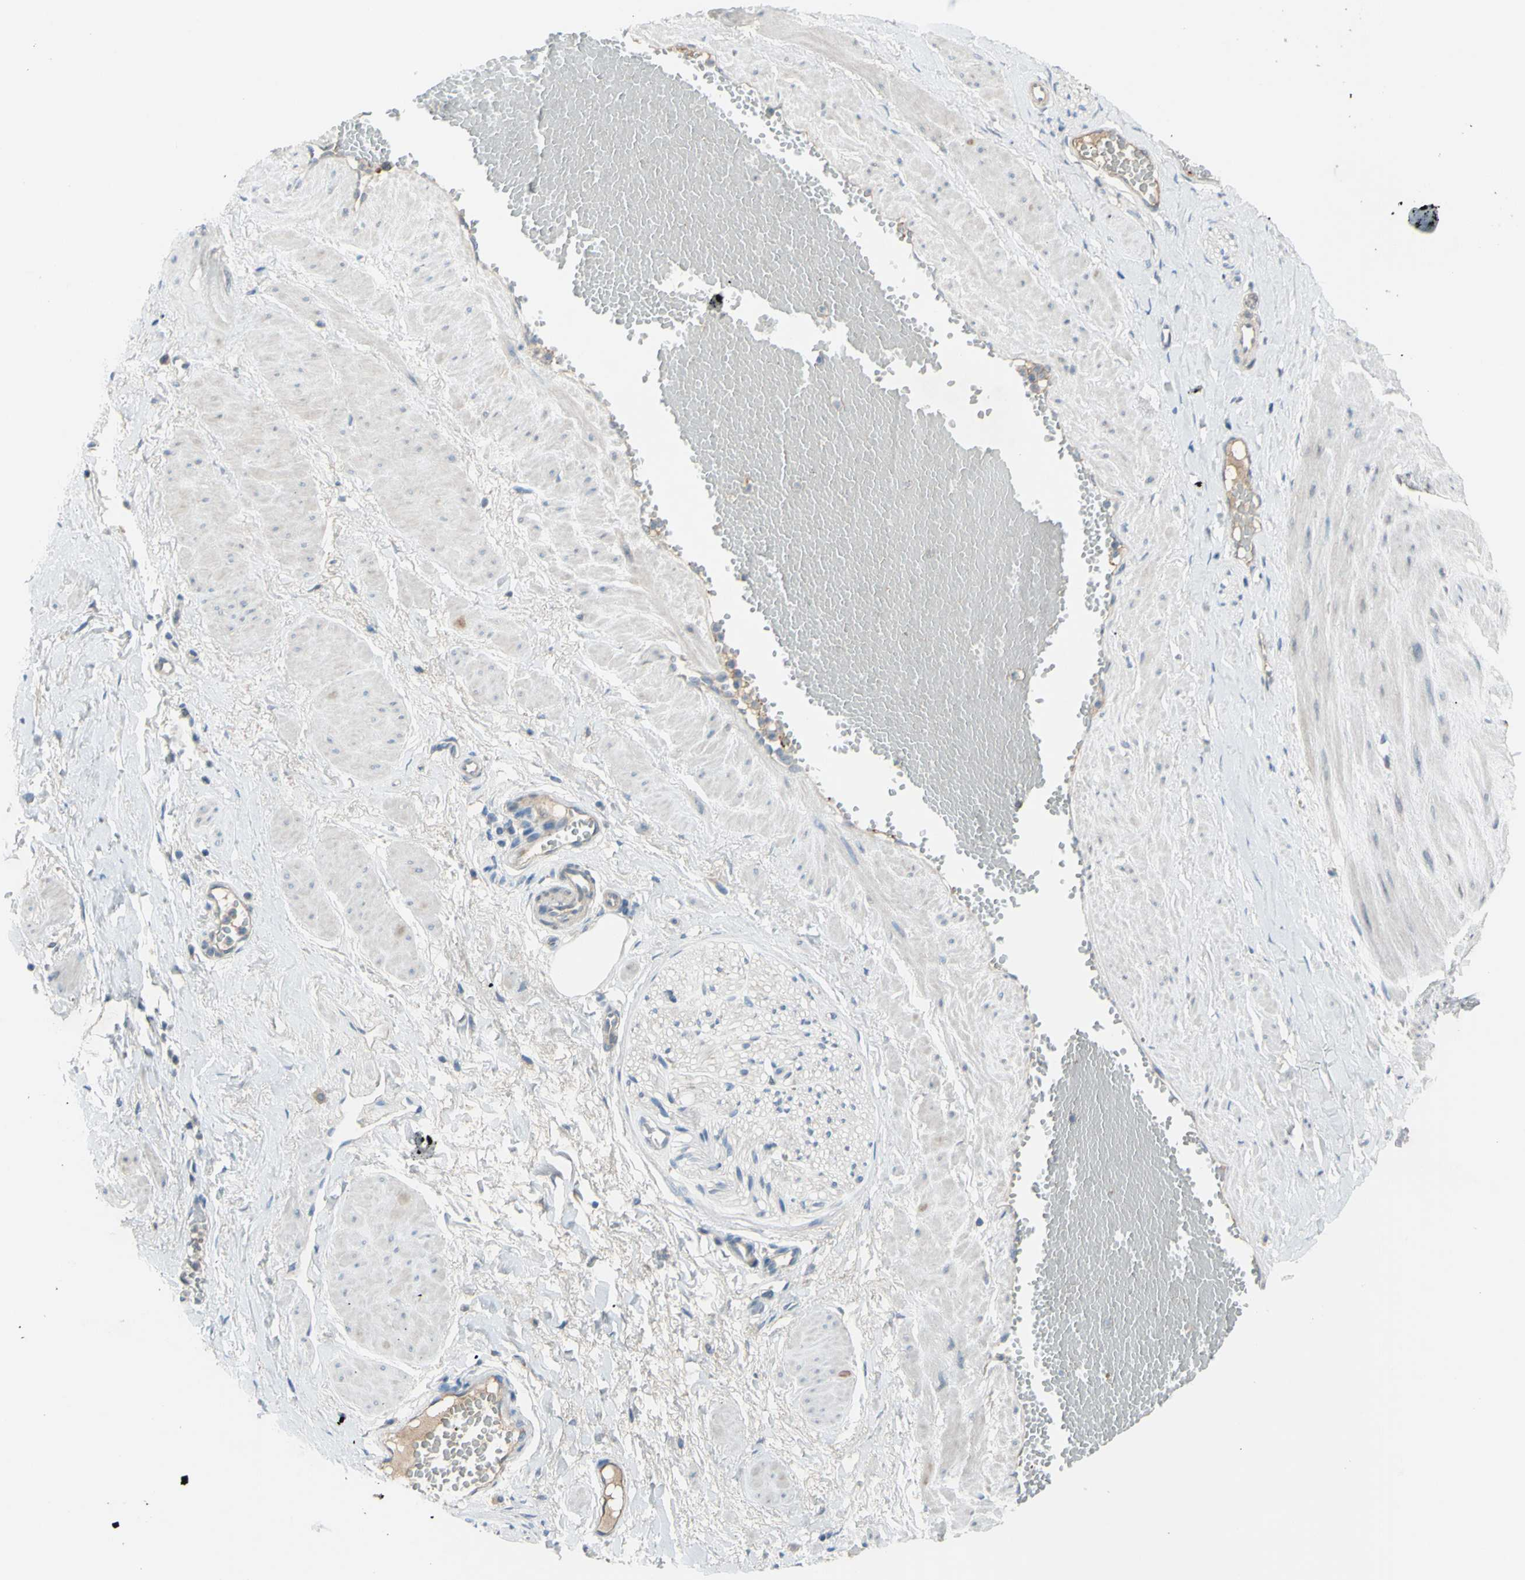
{"staining": {"intensity": "negative", "quantity": "none", "location": "none"}, "tissue": "adipose tissue", "cell_type": "Adipocytes", "image_type": "normal", "snomed": [{"axis": "morphology", "description": "Normal tissue, NOS"}, {"axis": "topography", "description": "Soft tissue"}, {"axis": "topography", "description": "Vascular tissue"}], "caption": "Adipose tissue stained for a protein using IHC displays no expression adipocytes.", "gene": "ATRN", "patient": {"sex": "female", "age": 35}}